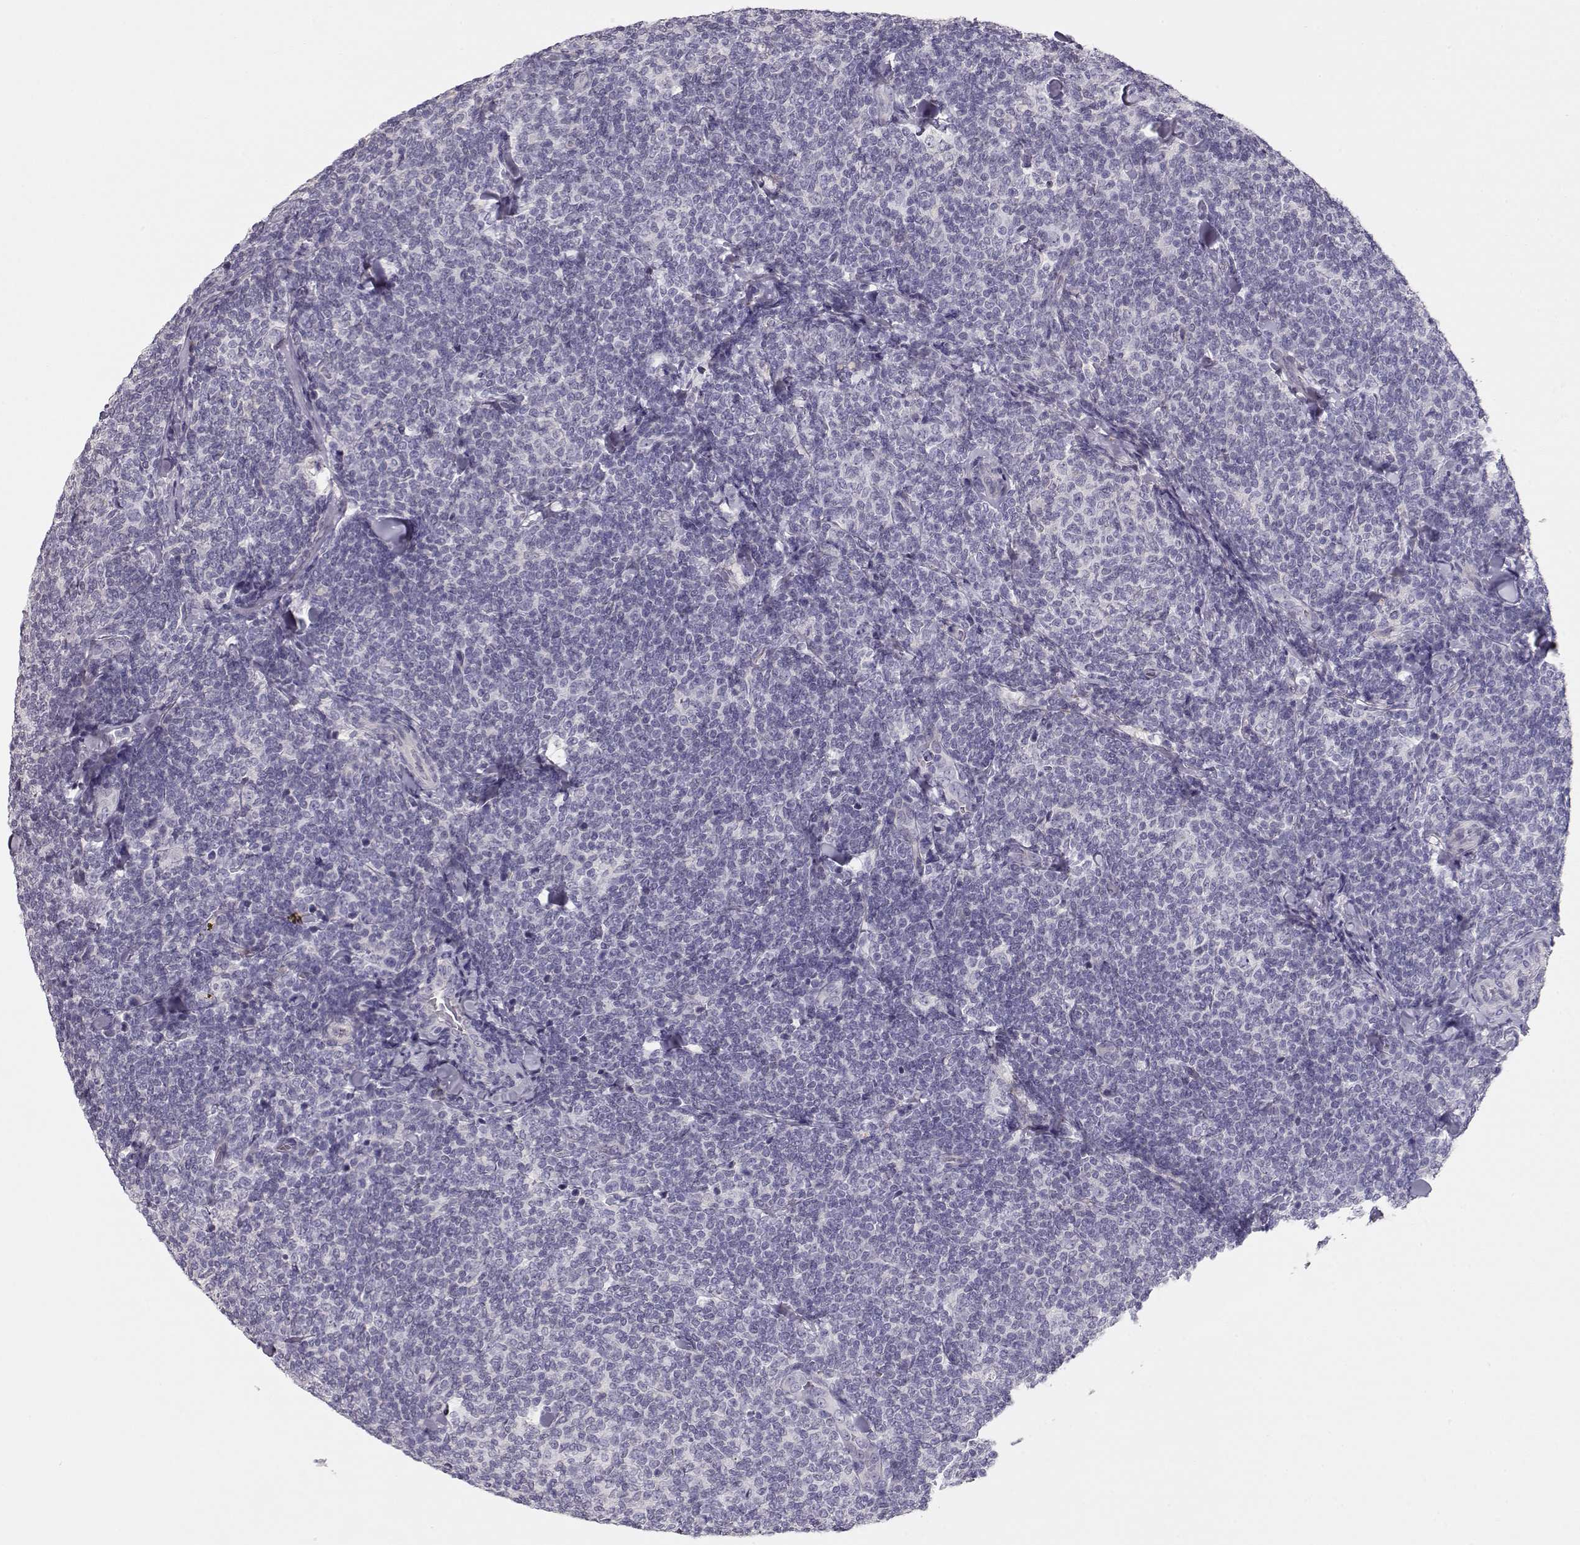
{"staining": {"intensity": "negative", "quantity": "none", "location": "none"}, "tissue": "lymphoma", "cell_type": "Tumor cells", "image_type": "cancer", "snomed": [{"axis": "morphology", "description": "Malignant lymphoma, non-Hodgkin's type, Low grade"}, {"axis": "topography", "description": "Lymph node"}], "caption": "IHC micrograph of neoplastic tissue: lymphoma stained with DAB shows no significant protein positivity in tumor cells.", "gene": "GLIPR1L2", "patient": {"sex": "female", "age": 56}}